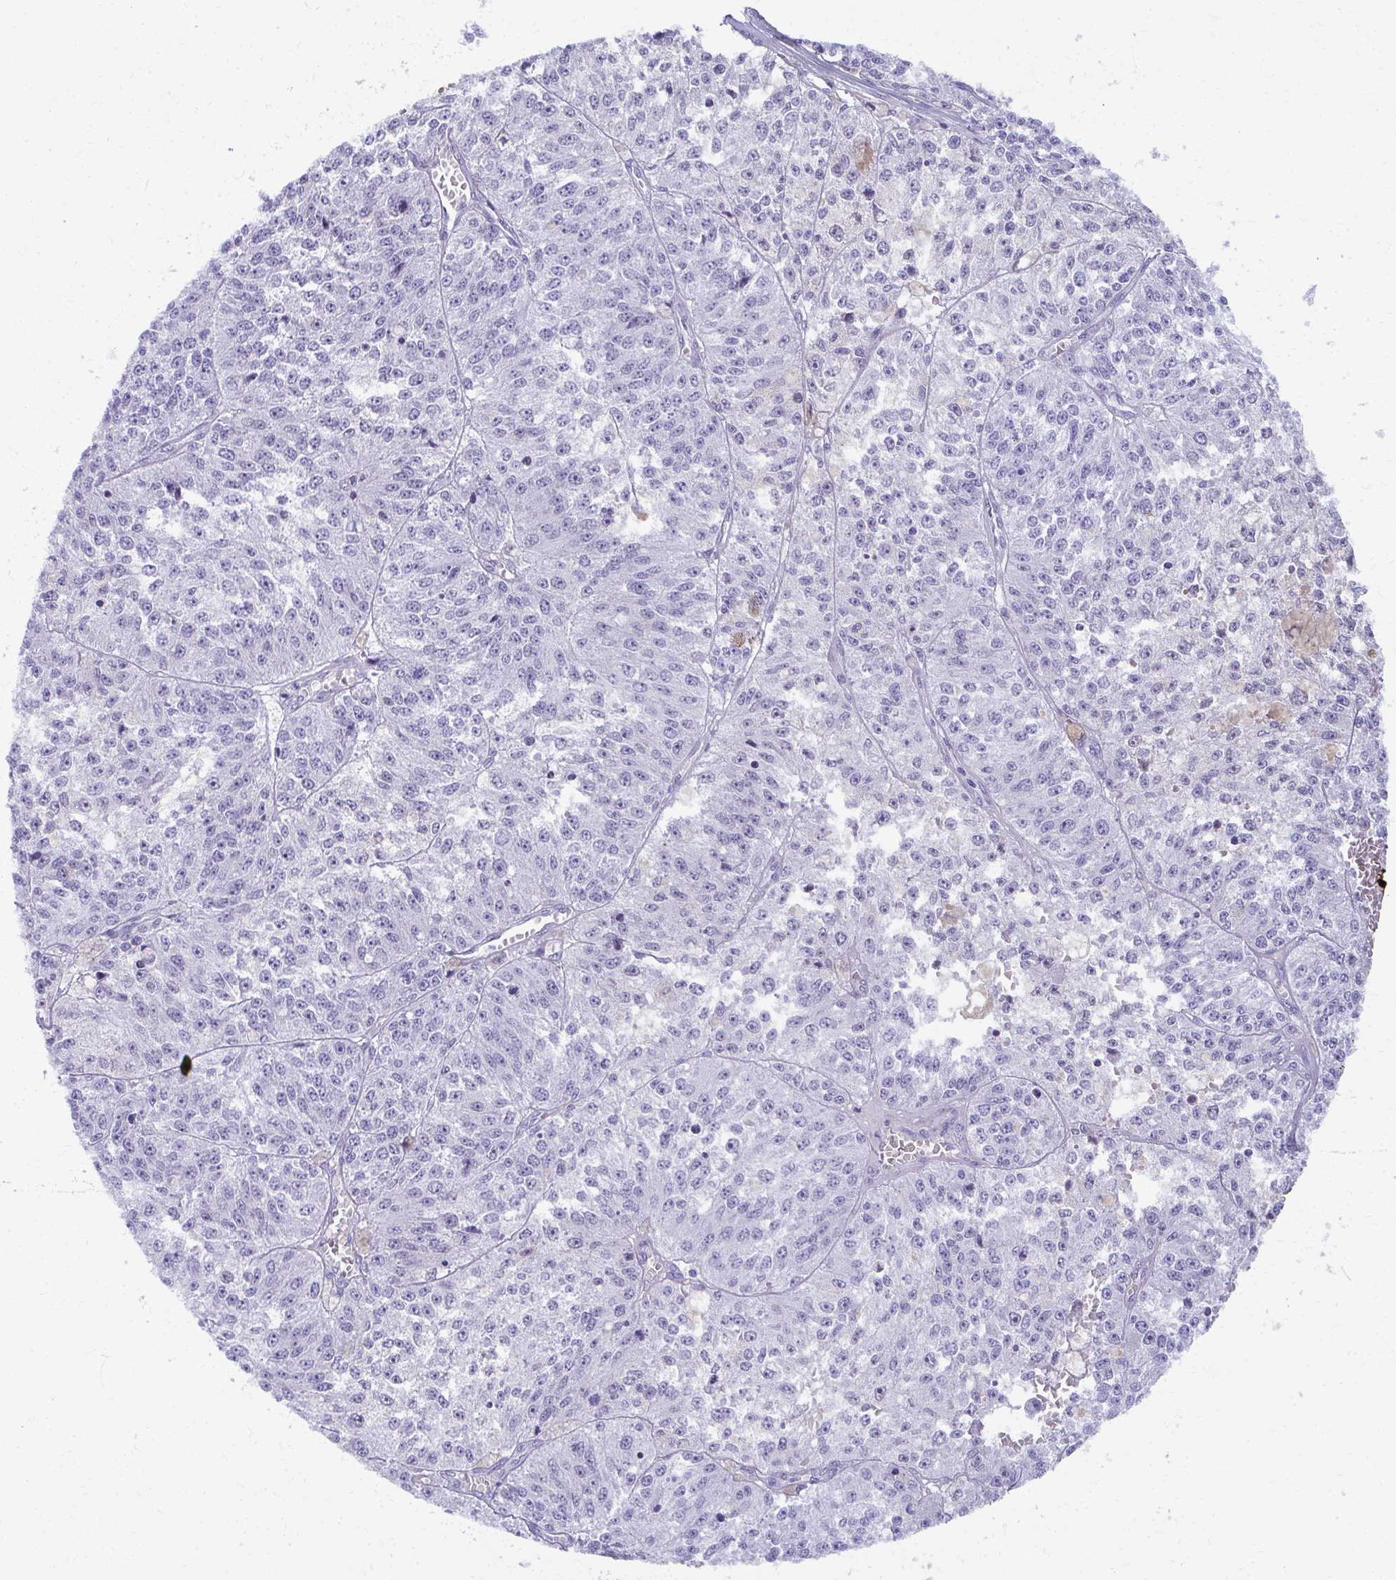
{"staining": {"intensity": "negative", "quantity": "none", "location": "none"}, "tissue": "melanoma", "cell_type": "Tumor cells", "image_type": "cancer", "snomed": [{"axis": "morphology", "description": "Malignant melanoma, Metastatic site"}, {"axis": "topography", "description": "Lymph node"}], "caption": "The photomicrograph exhibits no staining of tumor cells in melanoma. (Stains: DAB immunohistochemistry with hematoxylin counter stain, Microscopy: brightfield microscopy at high magnification).", "gene": "MAF1", "patient": {"sex": "female", "age": 64}}